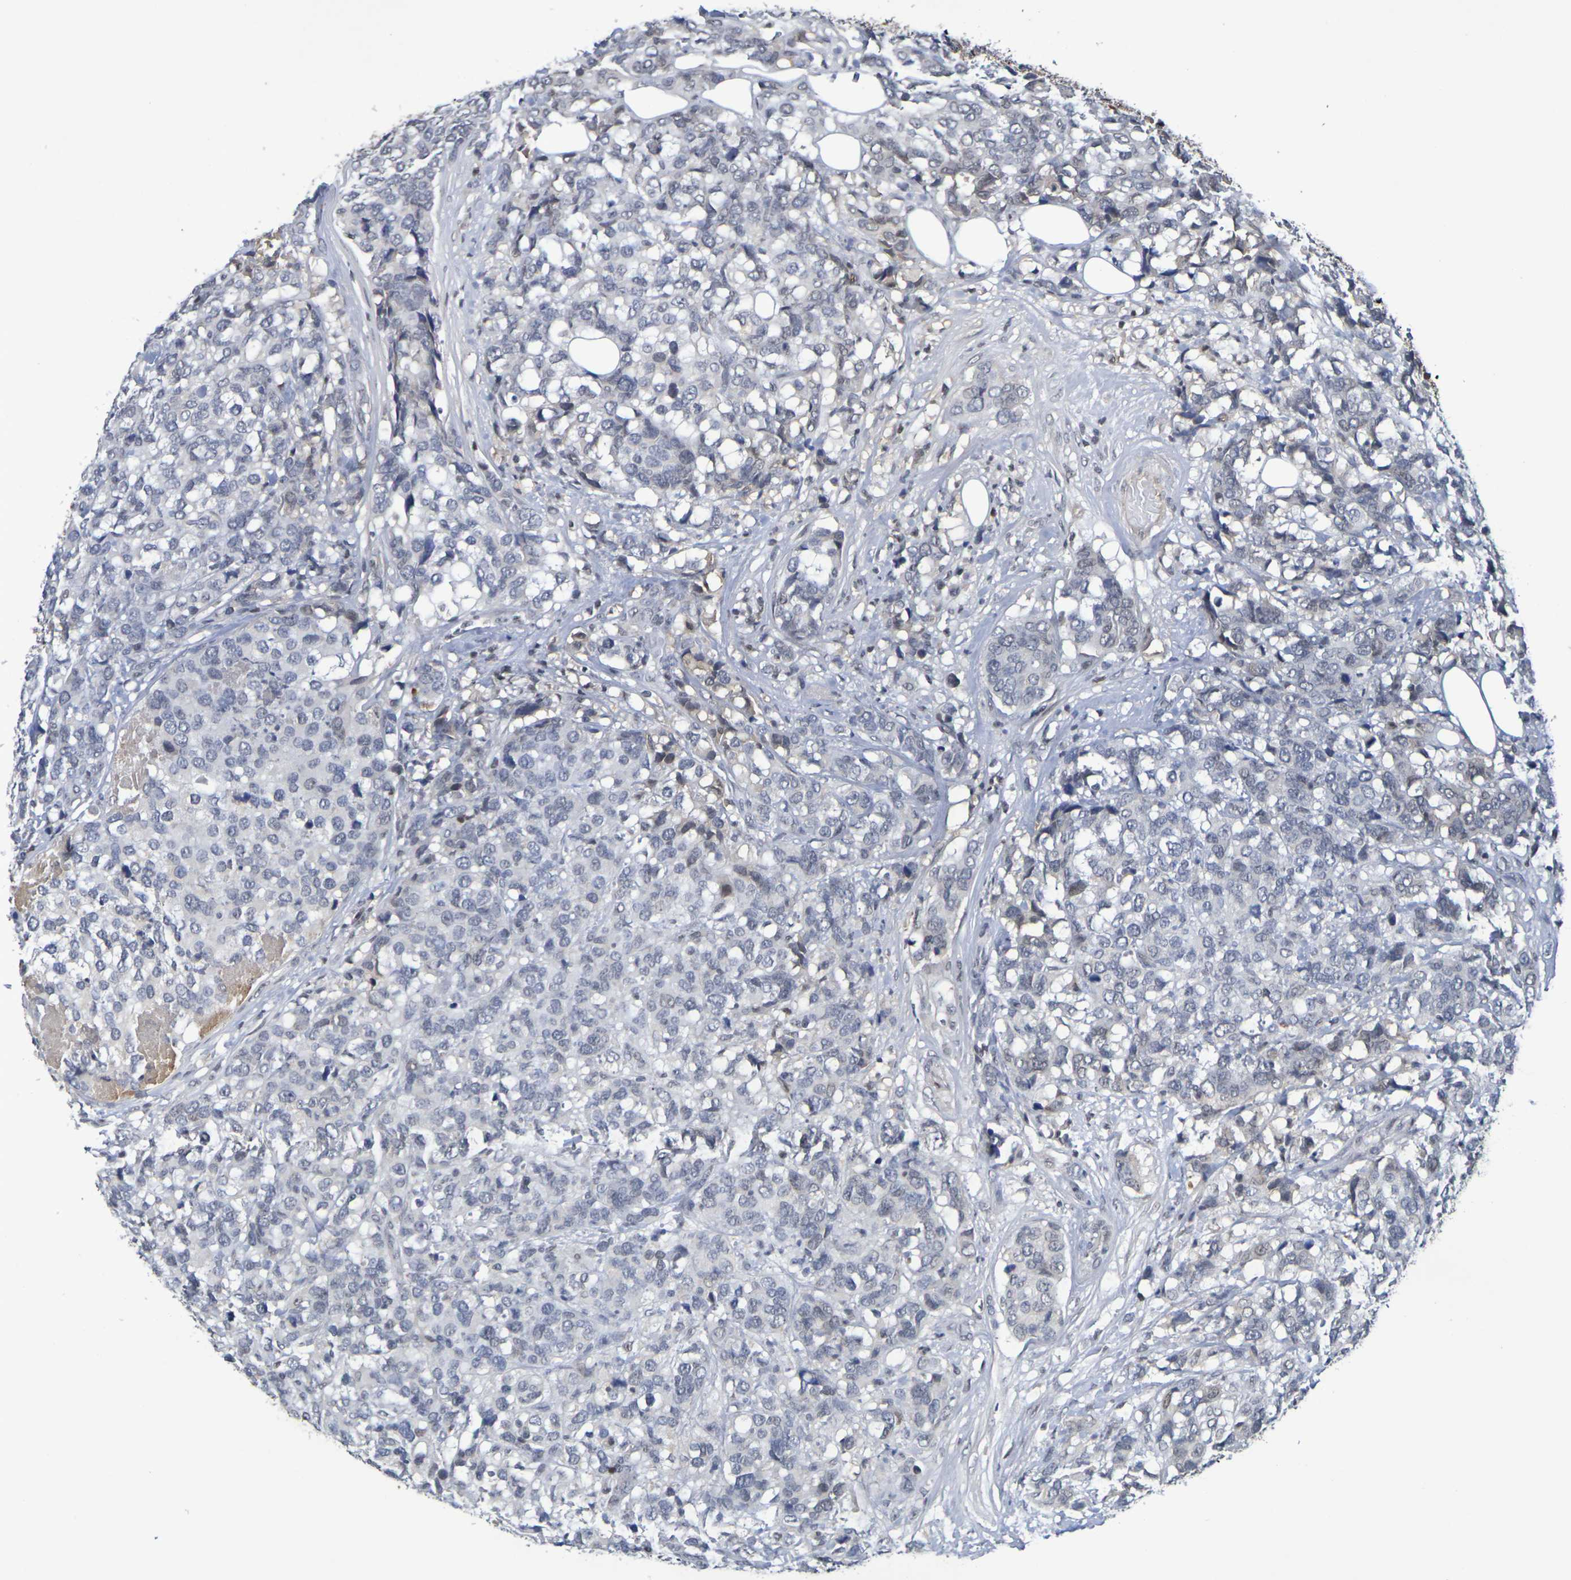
{"staining": {"intensity": "negative", "quantity": "none", "location": "none"}, "tissue": "breast cancer", "cell_type": "Tumor cells", "image_type": "cancer", "snomed": [{"axis": "morphology", "description": "Lobular carcinoma"}, {"axis": "topography", "description": "Breast"}], "caption": "A photomicrograph of human breast cancer is negative for staining in tumor cells. The staining was performed using DAB to visualize the protein expression in brown, while the nuclei were stained in blue with hematoxylin (Magnification: 20x).", "gene": "TERF2", "patient": {"sex": "female", "age": 59}}